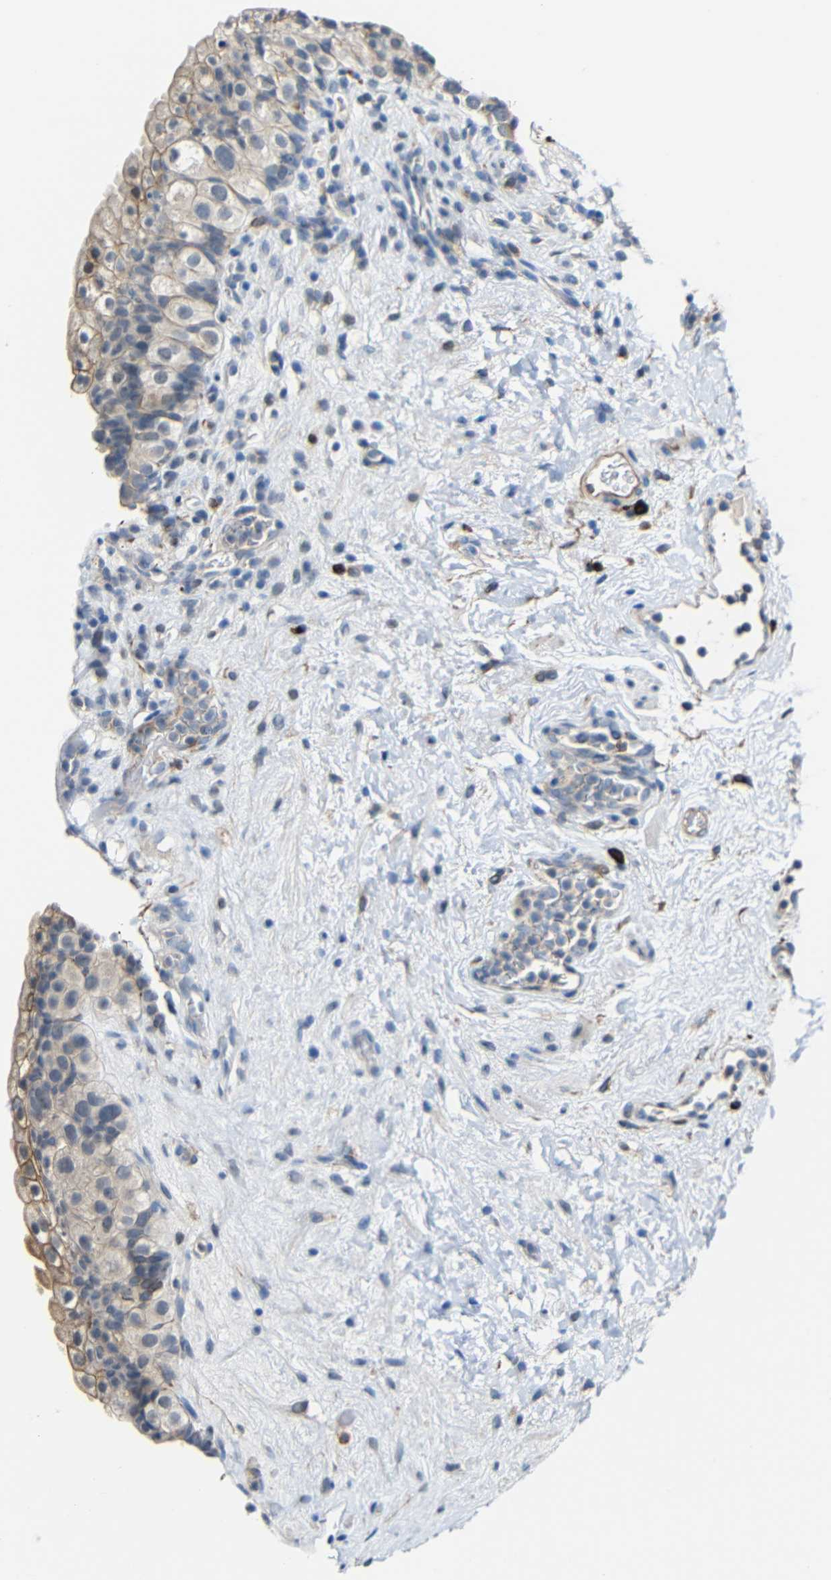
{"staining": {"intensity": "weak", "quantity": ">75%", "location": "cytoplasmic/membranous"}, "tissue": "urinary bladder", "cell_type": "Urothelial cells", "image_type": "normal", "snomed": [{"axis": "morphology", "description": "Normal tissue, NOS"}, {"axis": "topography", "description": "Urinary bladder"}], "caption": "Urinary bladder was stained to show a protein in brown. There is low levels of weak cytoplasmic/membranous expression in approximately >75% of urothelial cells. The protein of interest is stained brown, and the nuclei are stained in blue (DAB IHC with brightfield microscopy, high magnification).", "gene": "DCLK1", "patient": {"sex": "female", "age": 64}}